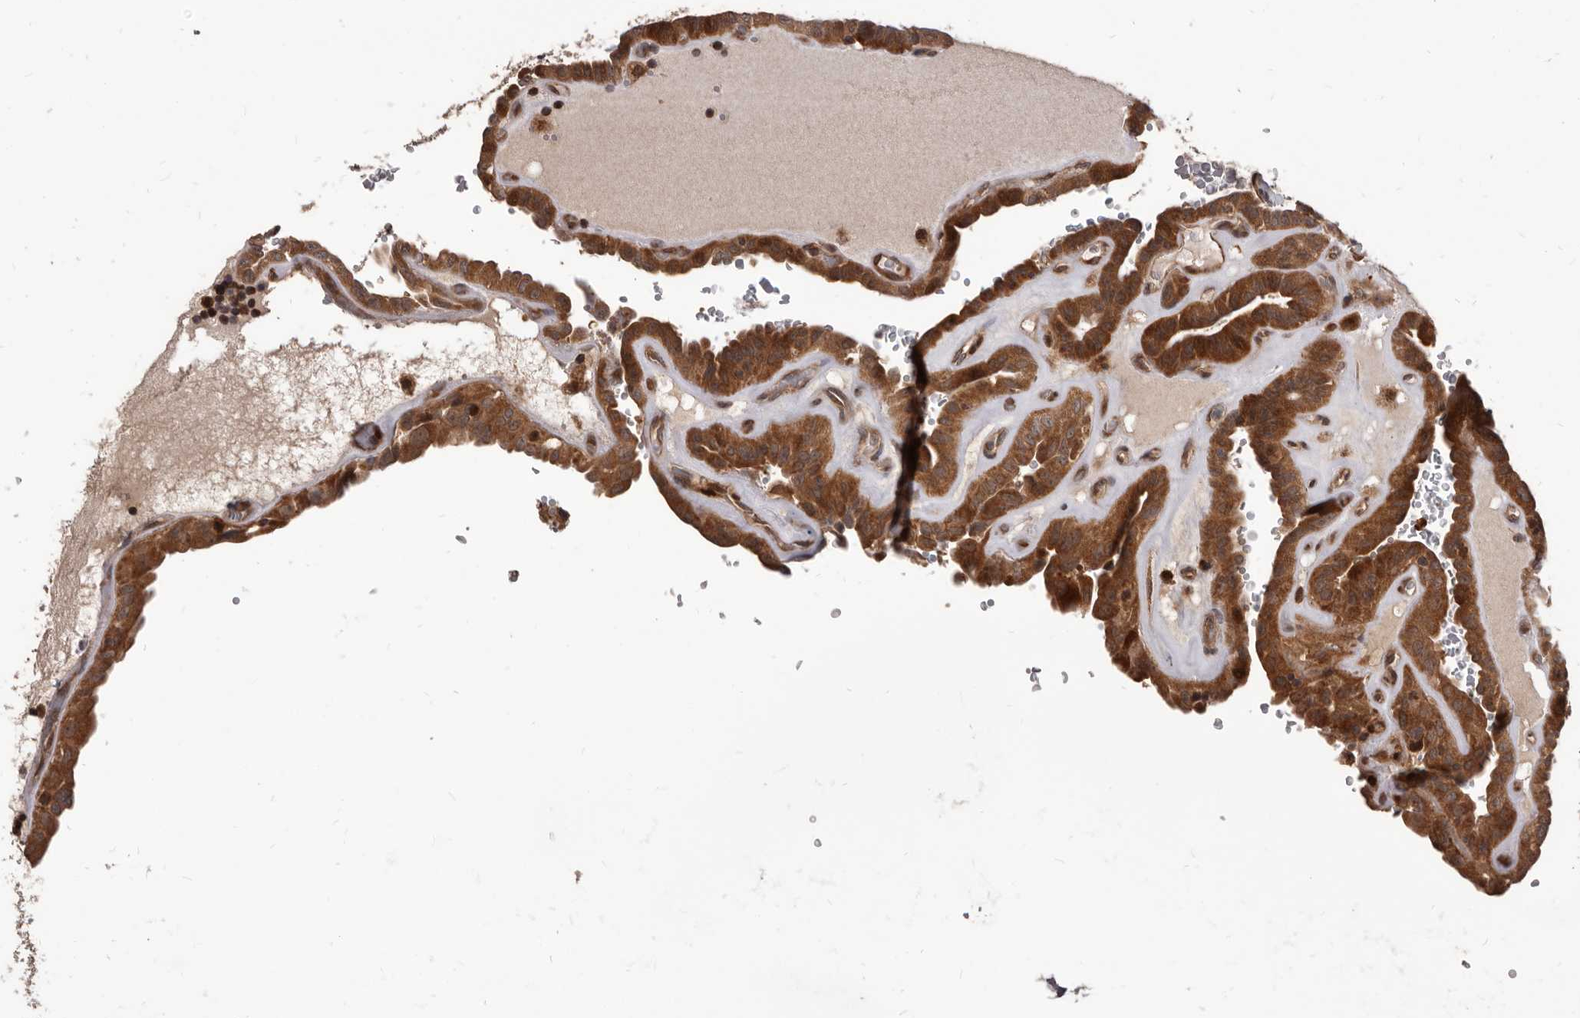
{"staining": {"intensity": "moderate", "quantity": ">75%", "location": "cytoplasmic/membranous"}, "tissue": "thyroid cancer", "cell_type": "Tumor cells", "image_type": "cancer", "snomed": [{"axis": "morphology", "description": "Papillary adenocarcinoma, NOS"}, {"axis": "topography", "description": "Thyroid gland"}], "caption": "Thyroid cancer stained for a protein (brown) shows moderate cytoplasmic/membranous positive expression in about >75% of tumor cells.", "gene": "MAP3K14", "patient": {"sex": "male", "age": 77}}